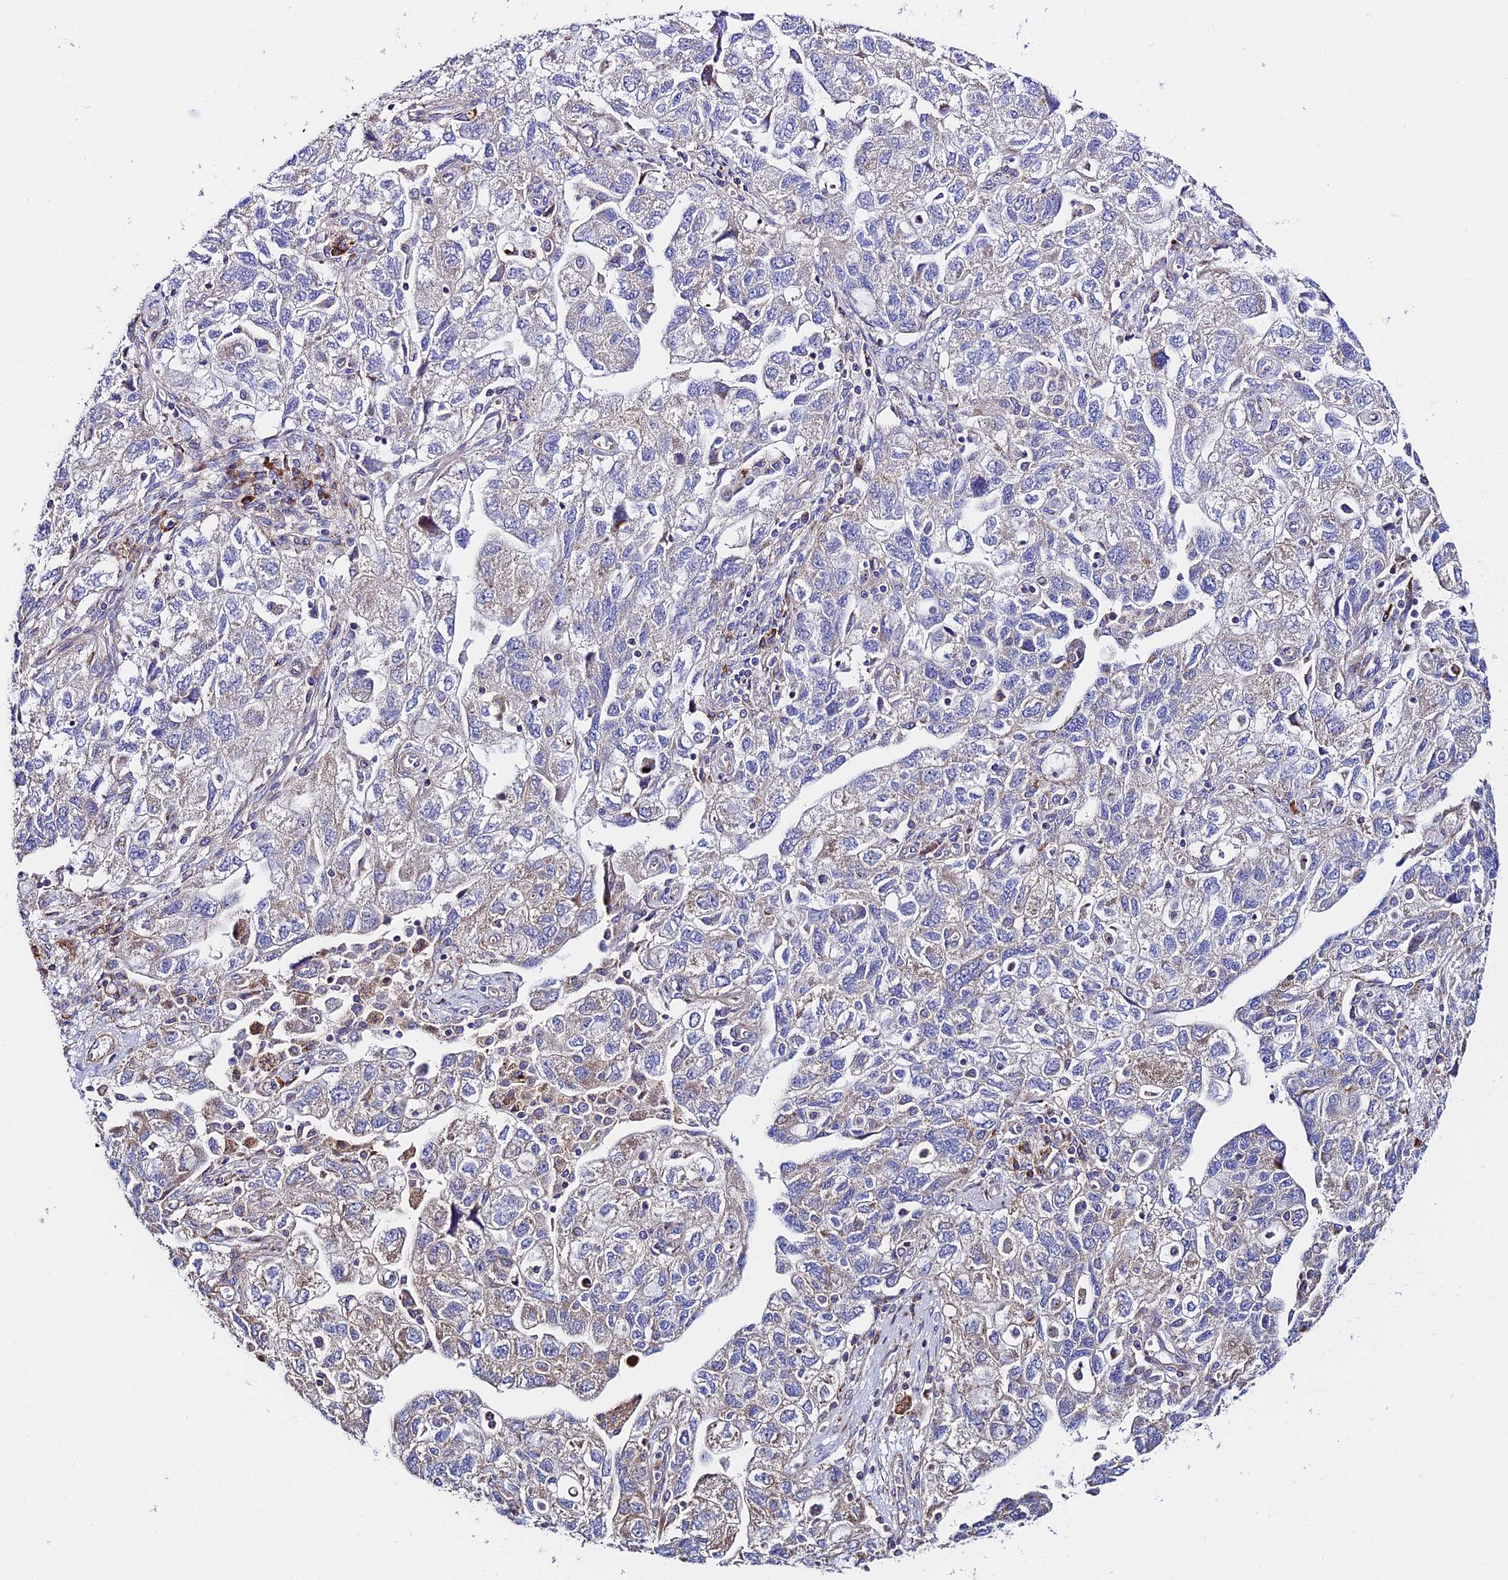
{"staining": {"intensity": "weak", "quantity": "25%-75%", "location": "cytoplasmic/membranous"}, "tissue": "ovarian cancer", "cell_type": "Tumor cells", "image_type": "cancer", "snomed": [{"axis": "morphology", "description": "Carcinoma, NOS"}, {"axis": "morphology", "description": "Cystadenocarcinoma, serous, NOS"}, {"axis": "topography", "description": "Ovary"}], "caption": "Immunohistochemical staining of human serous cystadenocarcinoma (ovarian) demonstrates low levels of weak cytoplasmic/membranous protein positivity in approximately 25%-75% of tumor cells.", "gene": "VPS13C", "patient": {"sex": "female", "age": 69}}